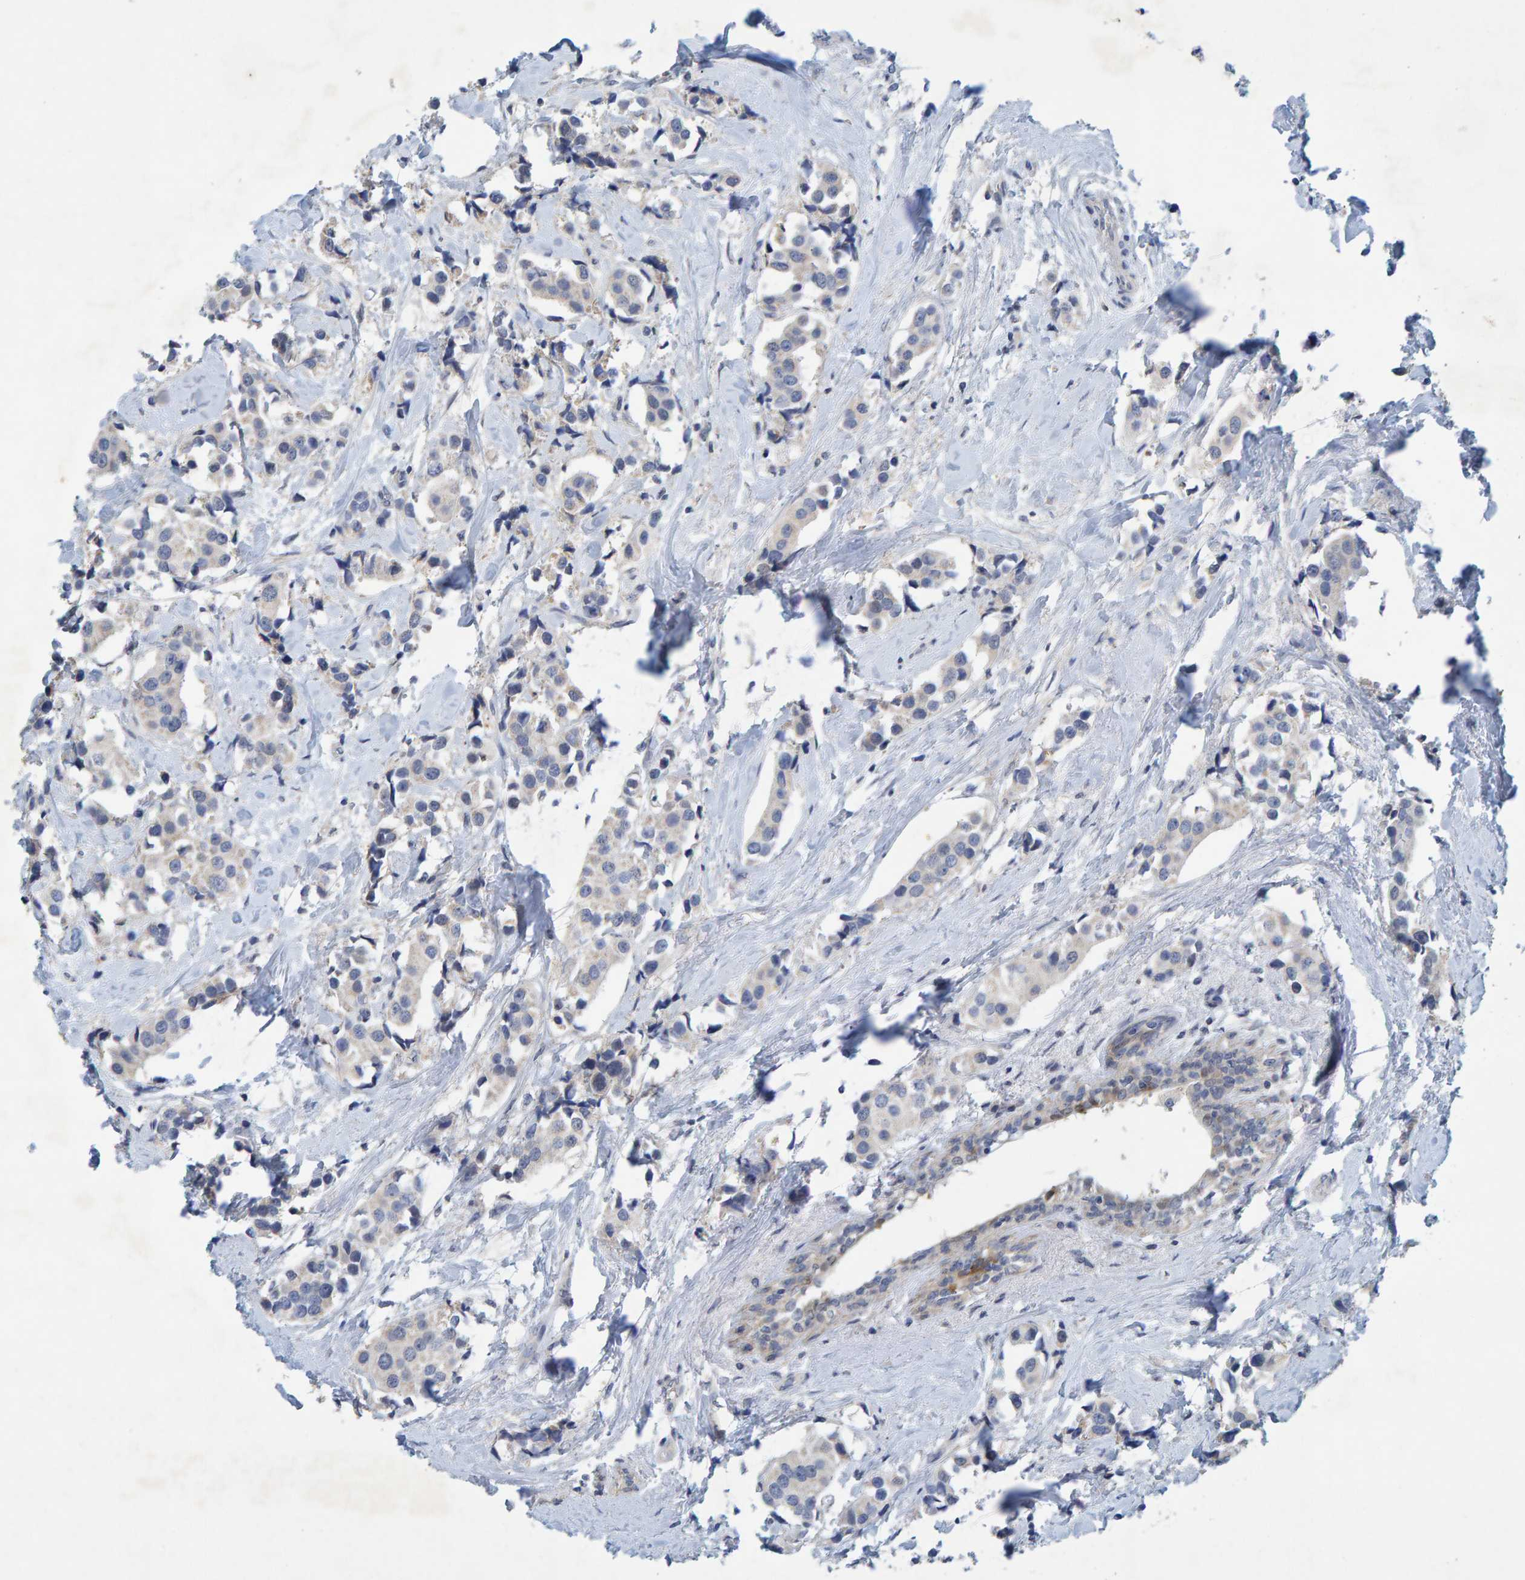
{"staining": {"intensity": "negative", "quantity": "none", "location": "none"}, "tissue": "breast cancer", "cell_type": "Tumor cells", "image_type": "cancer", "snomed": [{"axis": "morphology", "description": "Normal tissue, NOS"}, {"axis": "morphology", "description": "Duct carcinoma"}, {"axis": "topography", "description": "Breast"}], "caption": "The image demonstrates no staining of tumor cells in breast invasive ductal carcinoma.", "gene": "ALAD", "patient": {"sex": "female", "age": 39}}